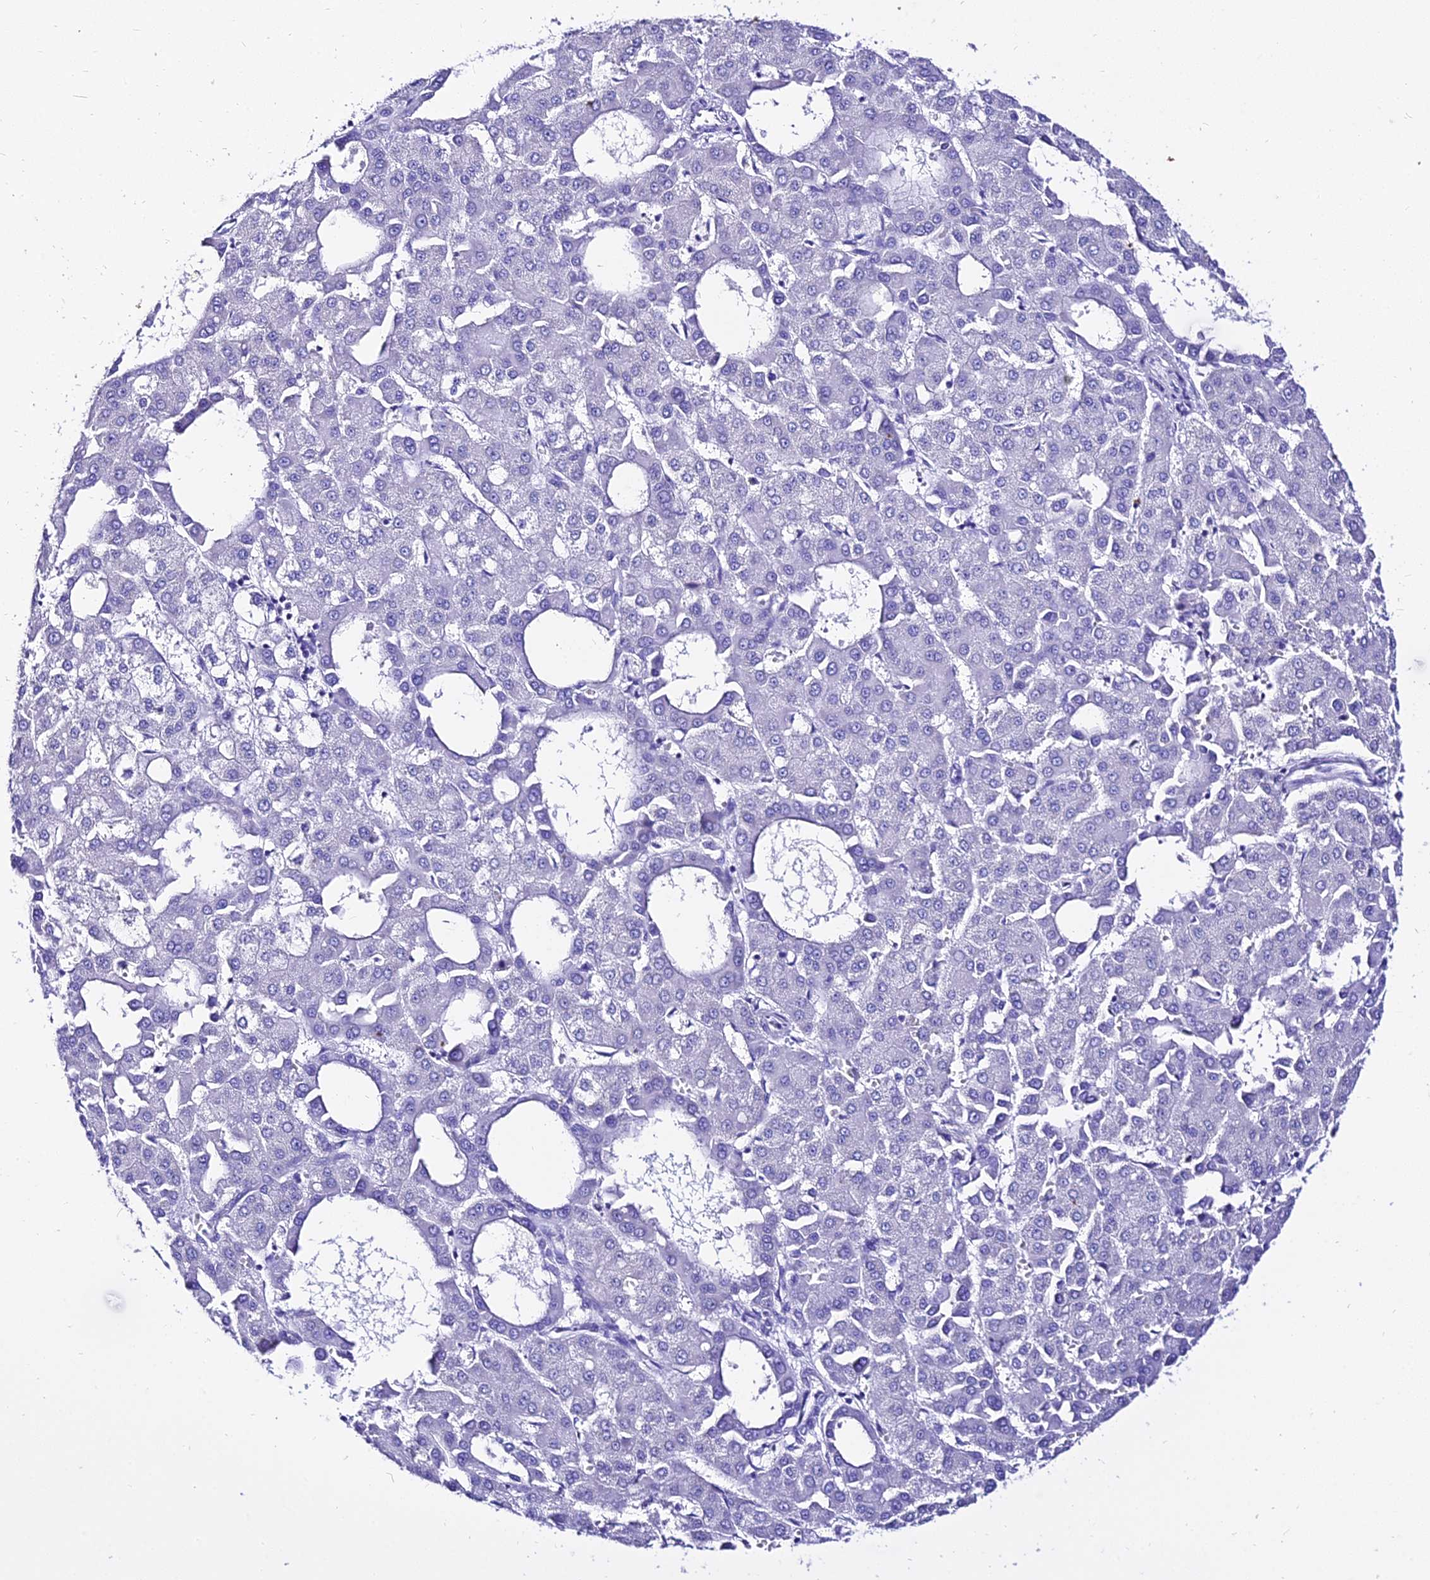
{"staining": {"intensity": "negative", "quantity": "none", "location": "none"}, "tissue": "liver cancer", "cell_type": "Tumor cells", "image_type": "cancer", "snomed": [{"axis": "morphology", "description": "Carcinoma, Hepatocellular, NOS"}, {"axis": "topography", "description": "Liver"}], "caption": "Immunohistochemical staining of human liver cancer (hepatocellular carcinoma) demonstrates no significant positivity in tumor cells.", "gene": "DEFB106A", "patient": {"sex": "male", "age": 47}}